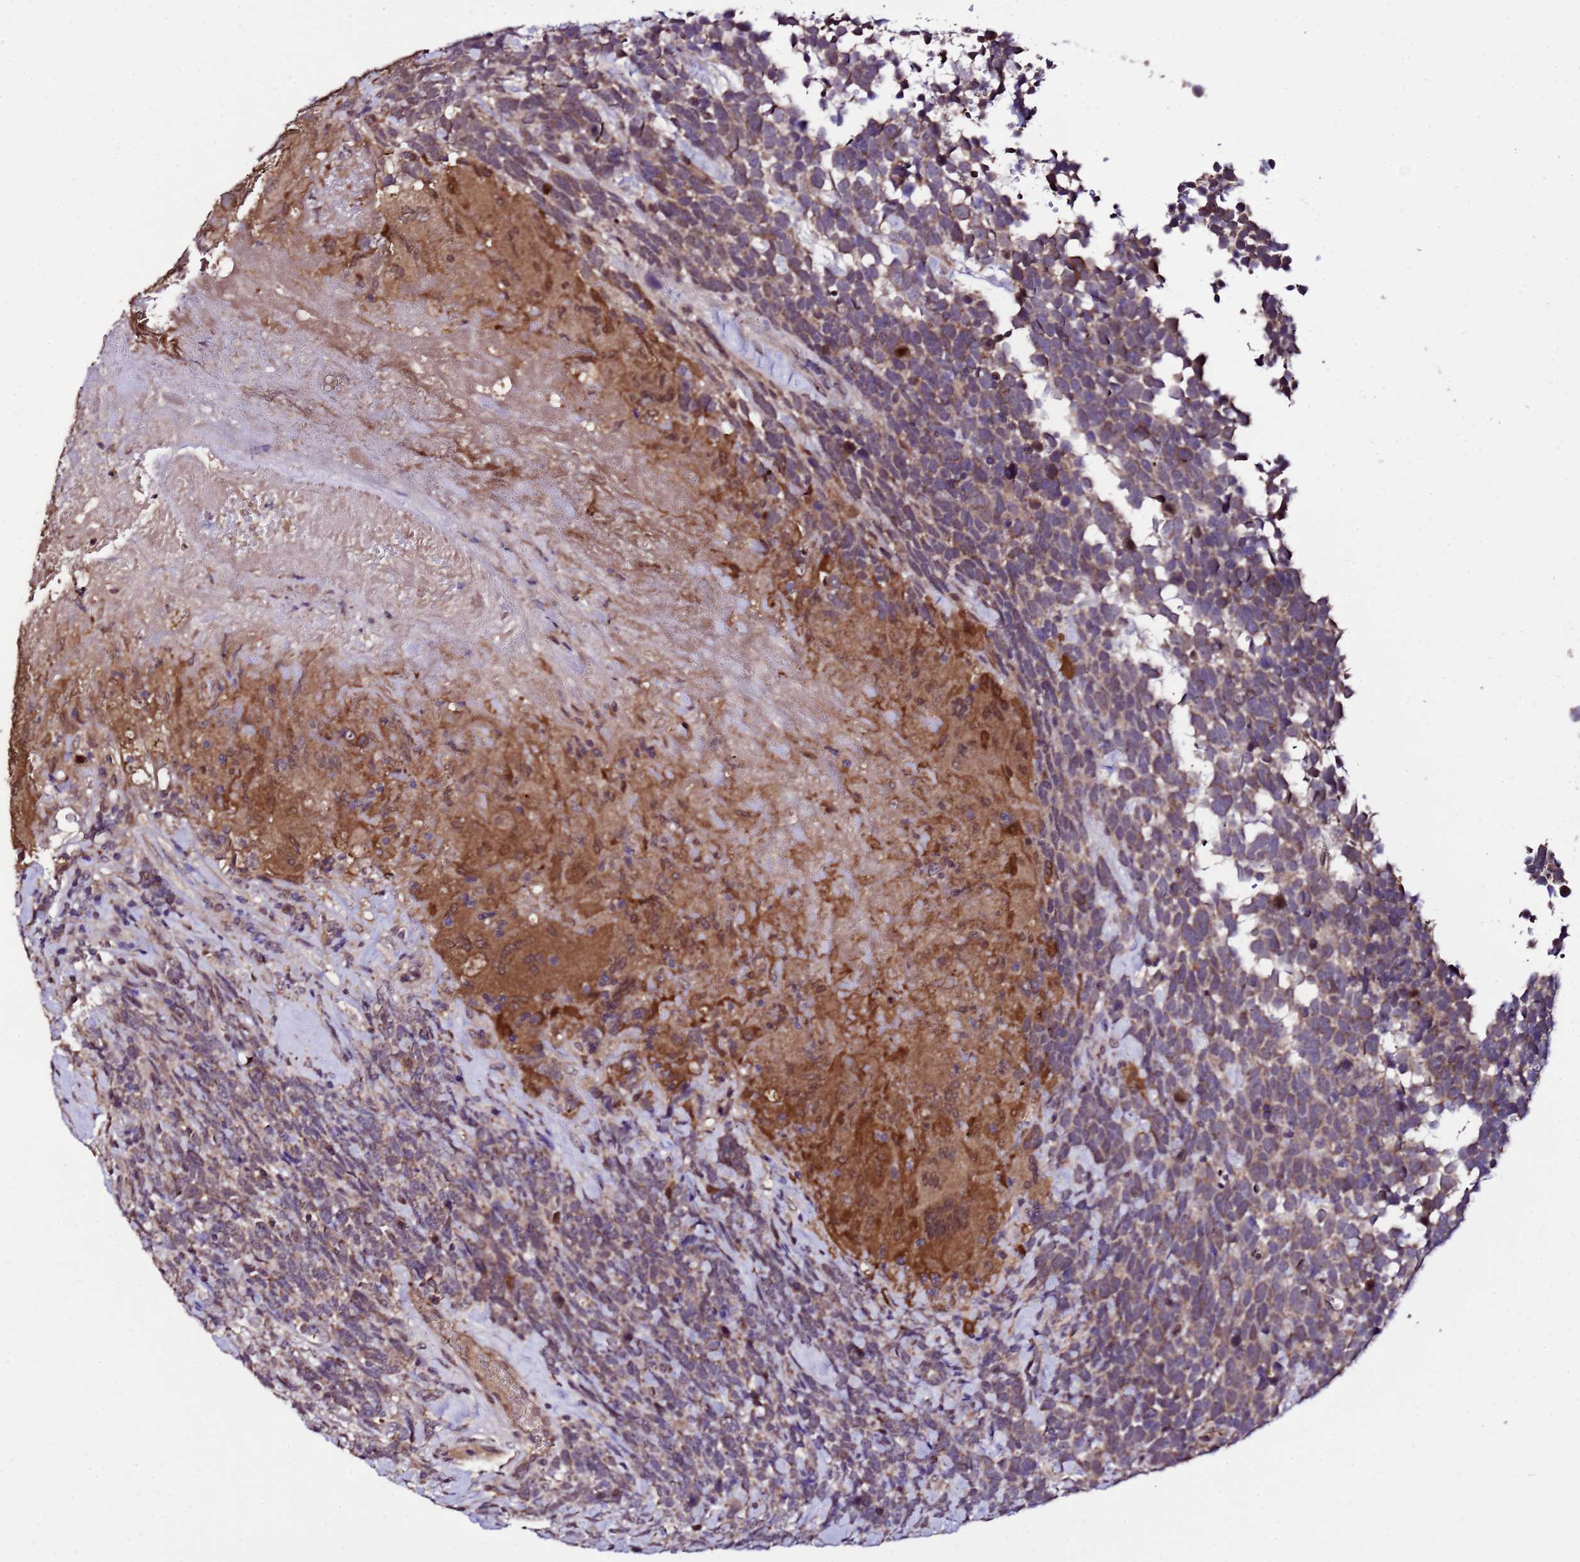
{"staining": {"intensity": "moderate", "quantity": ">75%", "location": "cytoplasmic/membranous"}, "tissue": "urothelial cancer", "cell_type": "Tumor cells", "image_type": "cancer", "snomed": [{"axis": "morphology", "description": "Urothelial carcinoma, High grade"}, {"axis": "topography", "description": "Urinary bladder"}], "caption": "A photomicrograph of human high-grade urothelial carcinoma stained for a protein displays moderate cytoplasmic/membranous brown staining in tumor cells.", "gene": "ZNF329", "patient": {"sex": "female", "age": 82}}